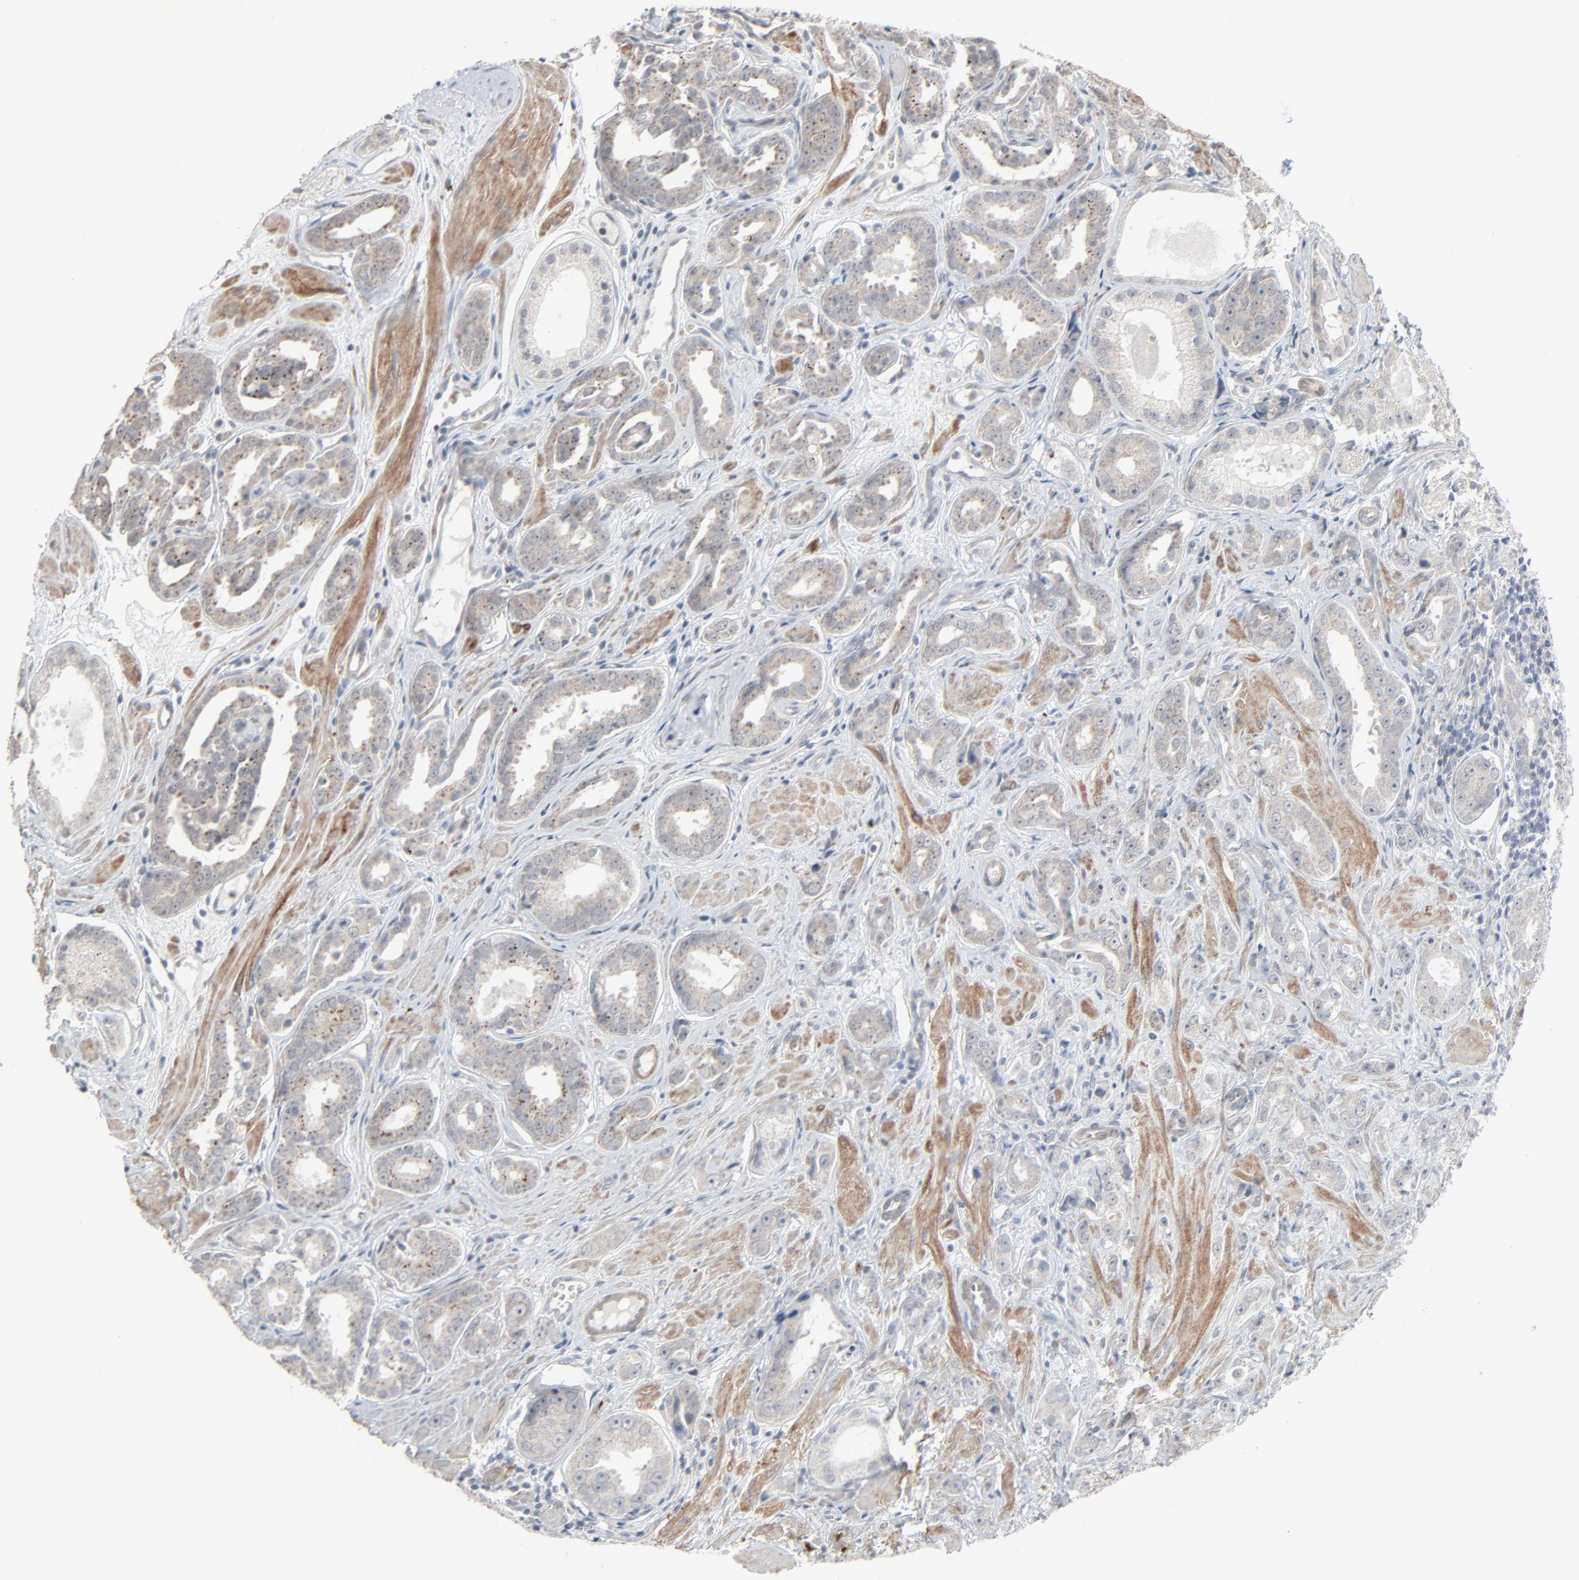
{"staining": {"intensity": "weak", "quantity": ">75%", "location": "cytoplasmic/membranous"}, "tissue": "prostate cancer", "cell_type": "Tumor cells", "image_type": "cancer", "snomed": [{"axis": "morphology", "description": "Adenocarcinoma, Medium grade"}, {"axis": "topography", "description": "Prostate"}], "caption": "Human medium-grade adenocarcinoma (prostate) stained with a protein marker displays weak staining in tumor cells.", "gene": "NEUROD1", "patient": {"sex": "male", "age": 53}}